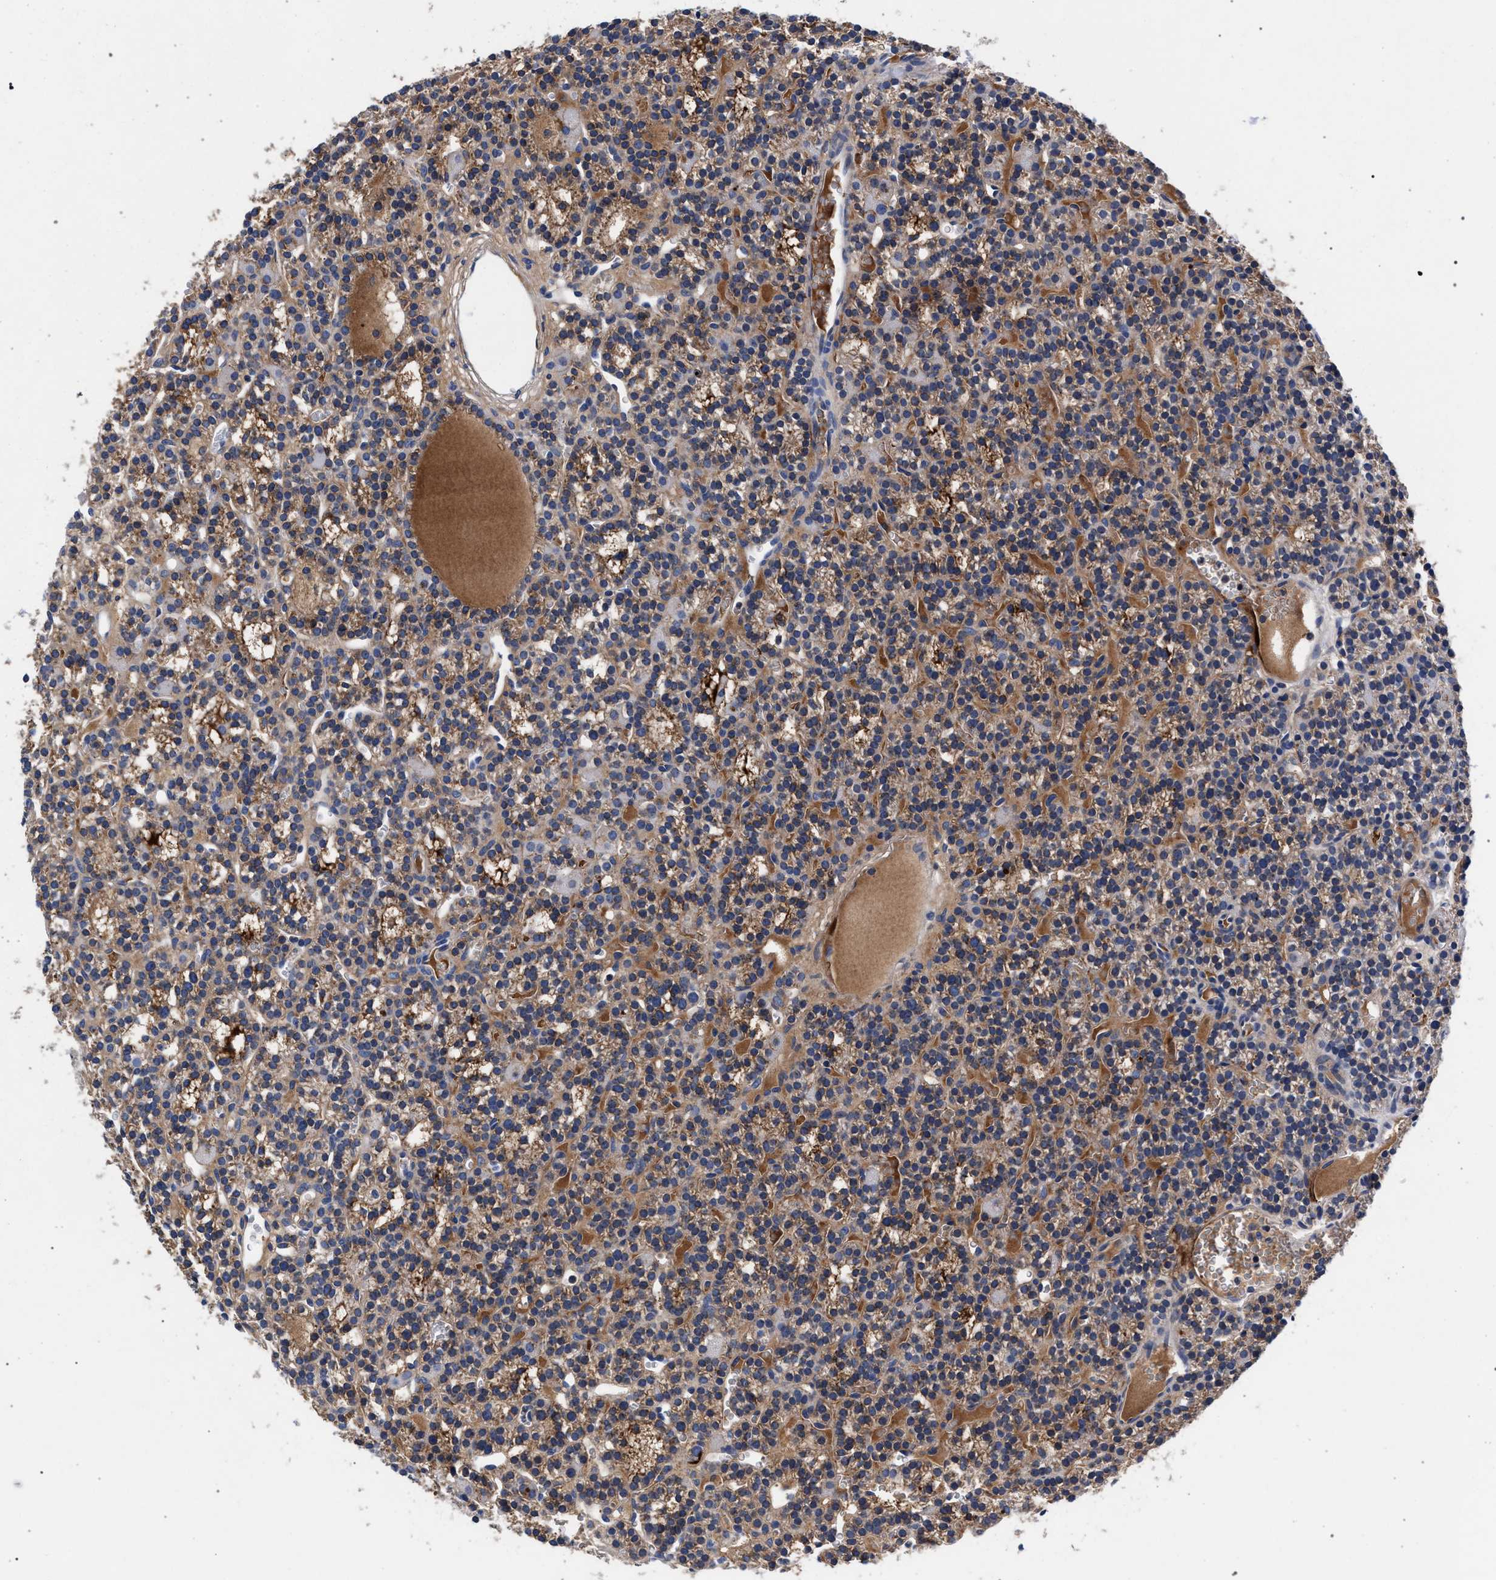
{"staining": {"intensity": "moderate", "quantity": ">75%", "location": "cytoplasmic/membranous"}, "tissue": "parathyroid gland", "cell_type": "Glandular cells", "image_type": "normal", "snomed": [{"axis": "morphology", "description": "Normal tissue, NOS"}, {"axis": "morphology", "description": "Adenoma, NOS"}, {"axis": "topography", "description": "Parathyroid gland"}], "caption": "Protein staining by immunohistochemistry exhibits moderate cytoplasmic/membranous expression in about >75% of glandular cells in normal parathyroid gland.", "gene": "ACOX1", "patient": {"sex": "female", "age": 58}}